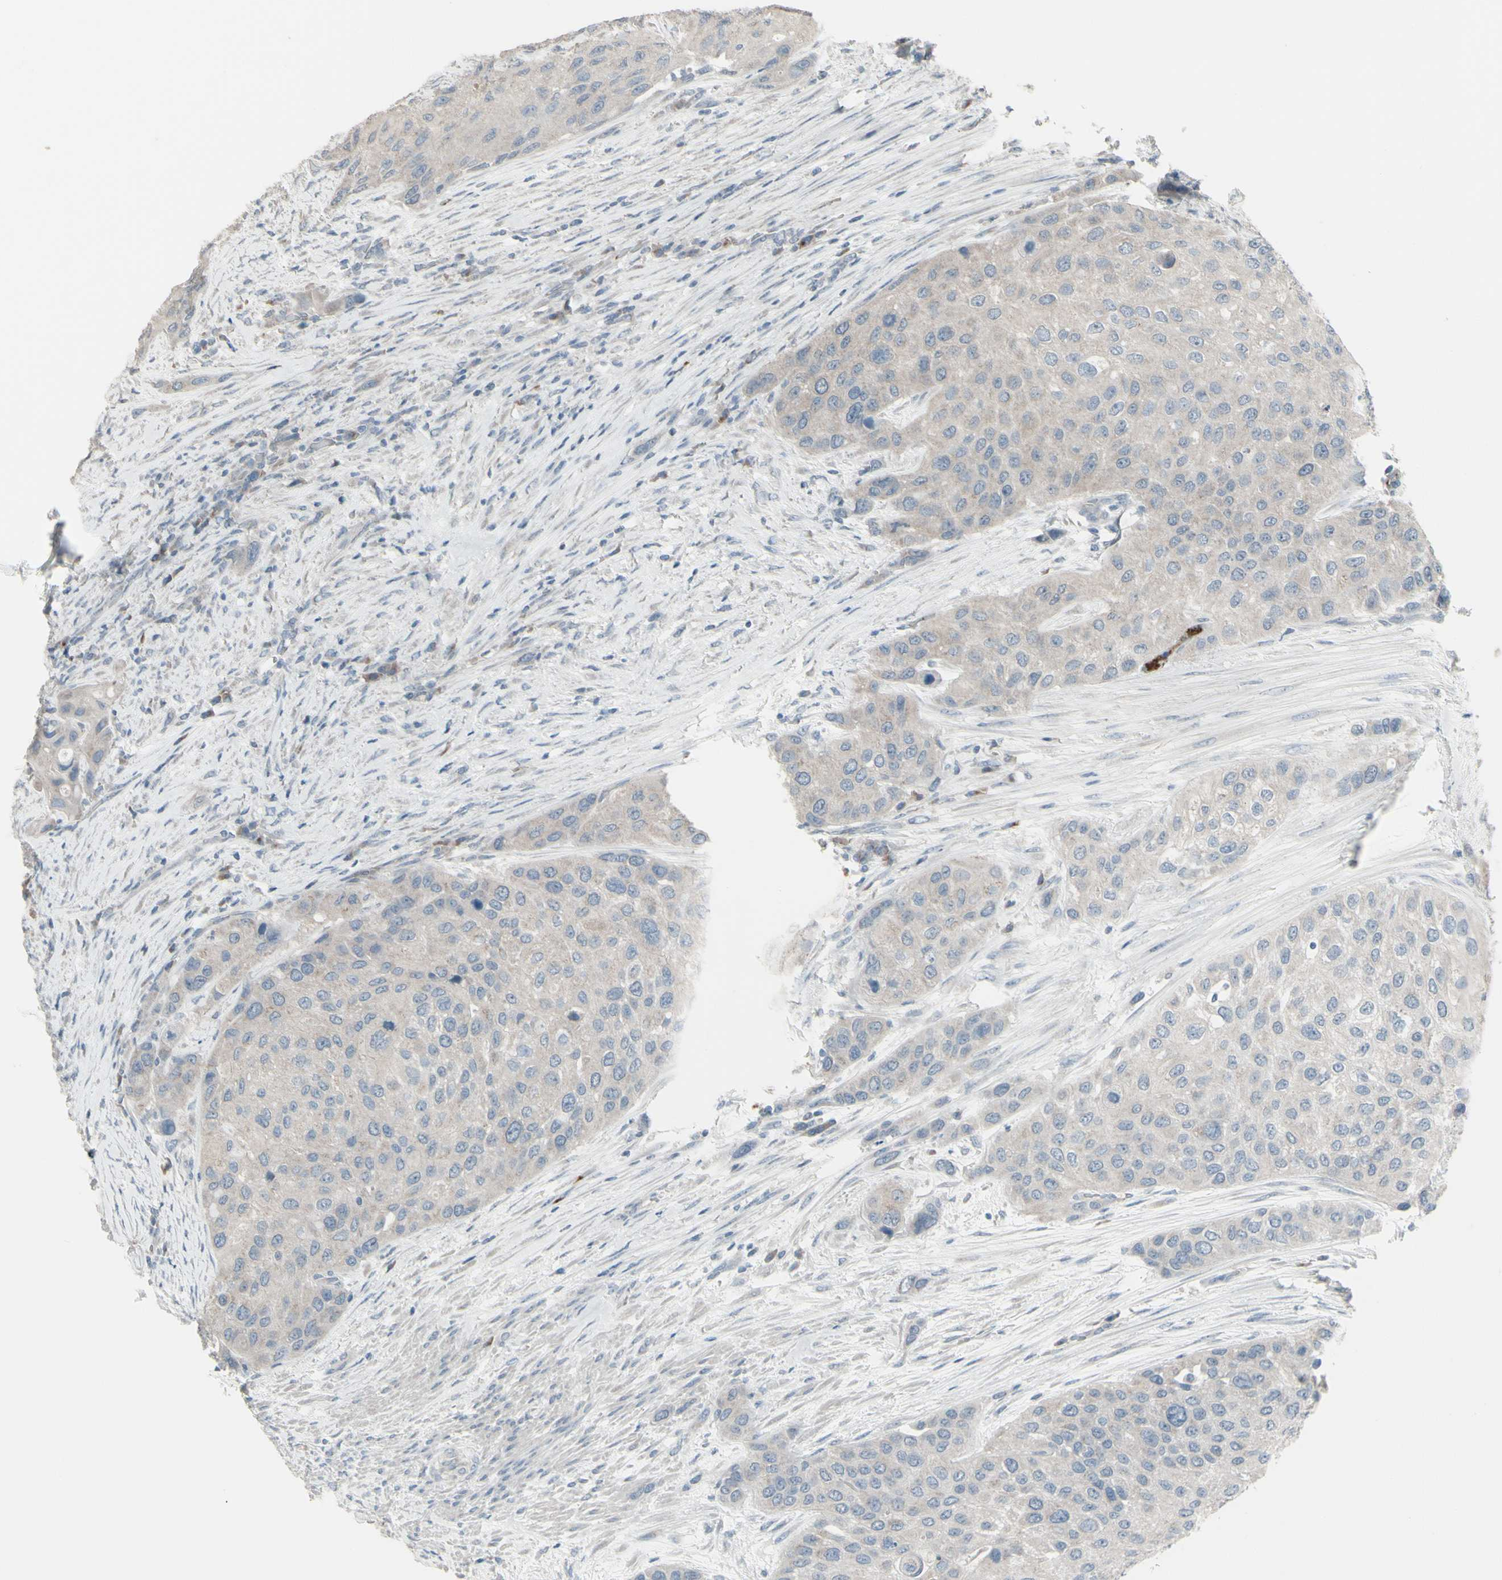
{"staining": {"intensity": "weak", "quantity": "25%-75%", "location": "cytoplasmic/membranous"}, "tissue": "urothelial cancer", "cell_type": "Tumor cells", "image_type": "cancer", "snomed": [{"axis": "morphology", "description": "Urothelial carcinoma, High grade"}, {"axis": "topography", "description": "Urinary bladder"}], "caption": "IHC (DAB) staining of urothelial cancer shows weak cytoplasmic/membranous protein staining in about 25%-75% of tumor cells.", "gene": "CD79B", "patient": {"sex": "female", "age": 56}}